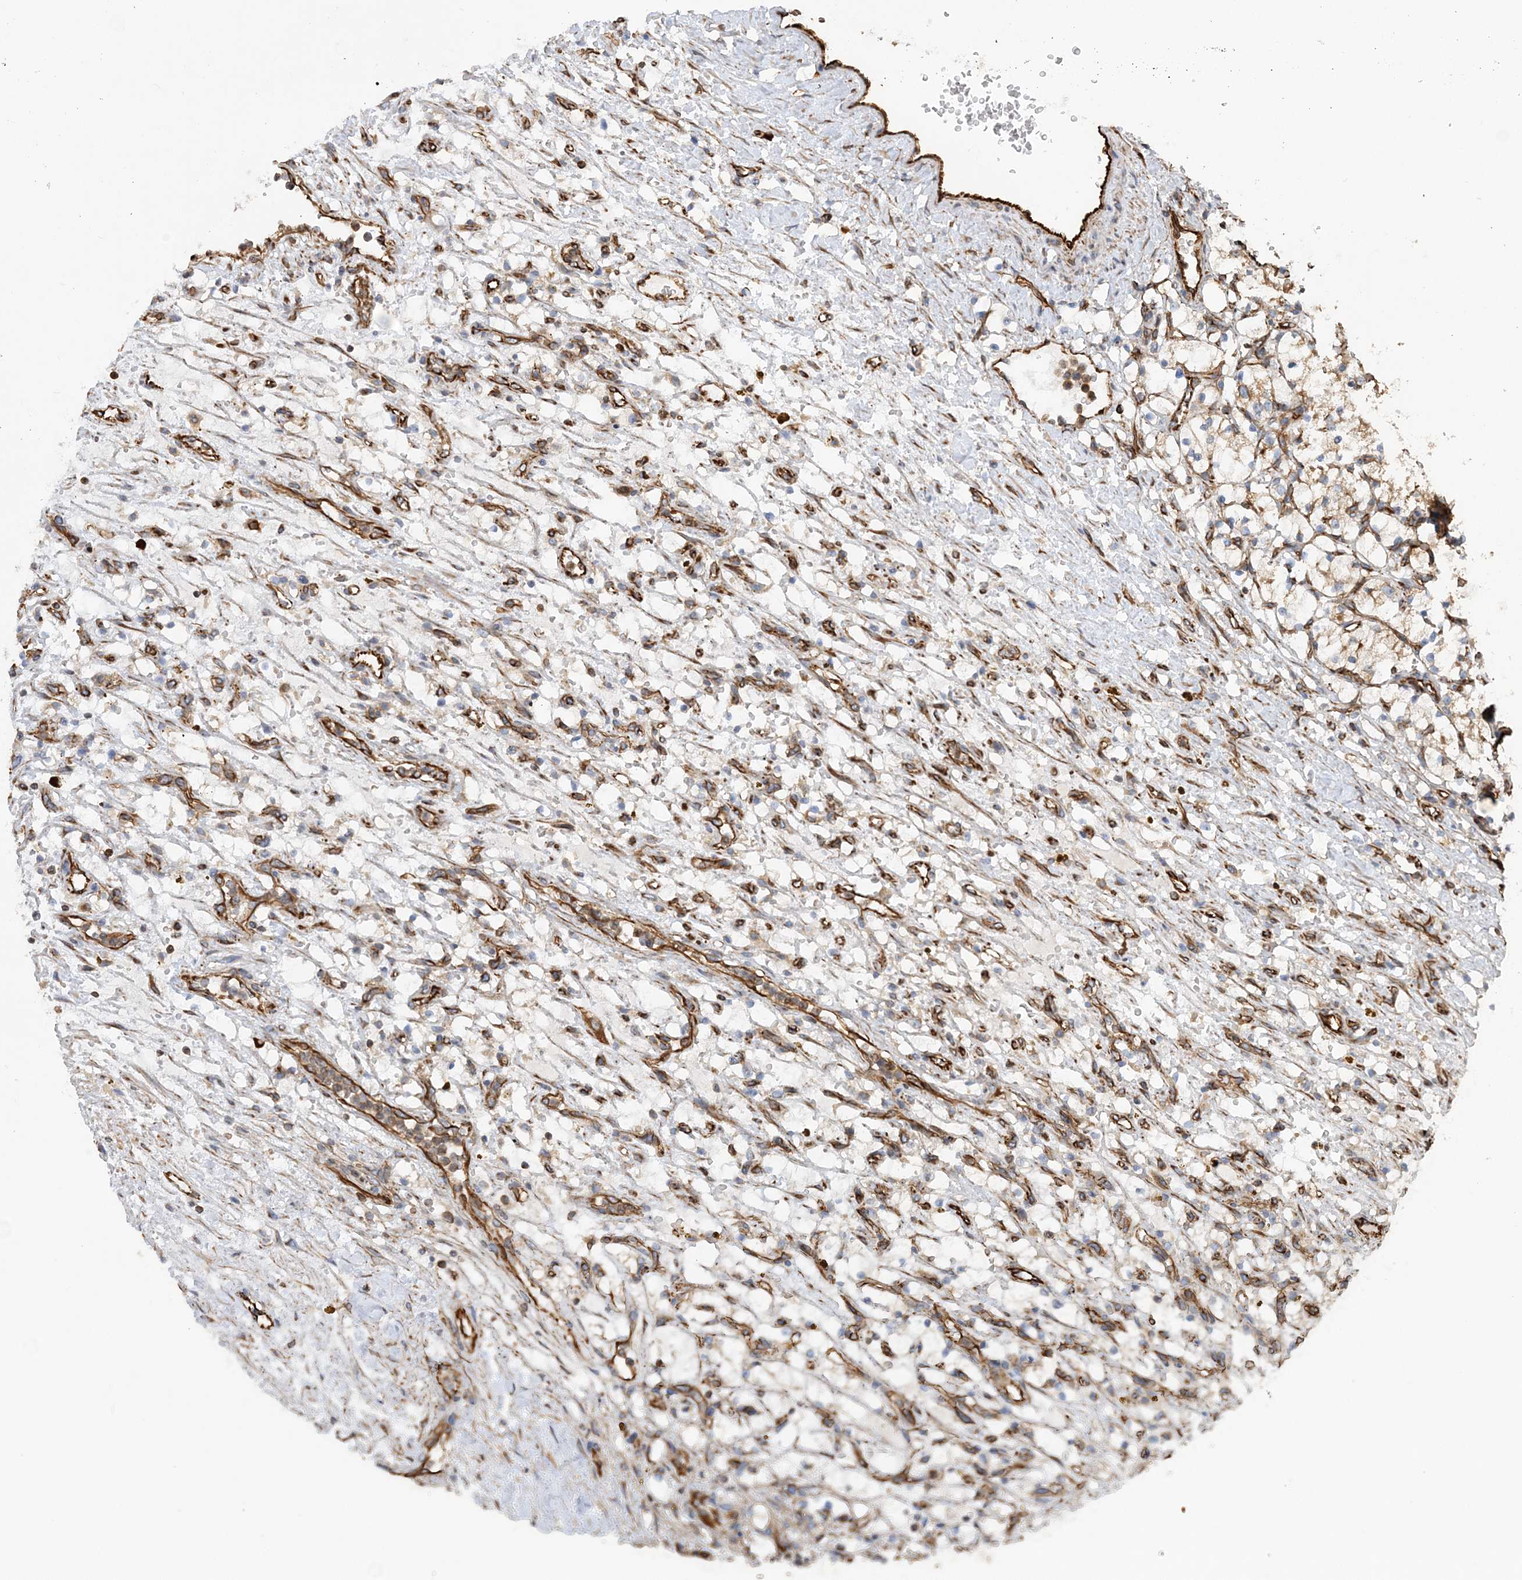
{"staining": {"intensity": "negative", "quantity": "none", "location": "none"}, "tissue": "renal cancer", "cell_type": "Tumor cells", "image_type": "cancer", "snomed": [{"axis": "morphology", "description": "Adenocarcinoma, NOS"}, {"axis": "topography", "description": "Kidney"}], "caption": "Protein analysis of renal adenocarcinoma displays no significant staining in tumor cells. The staining is performed using DAB (3,3'-diaminobenzidine) brown chromogen with nuclei counter-stained in using hematoxylin.", "gene": "FAM114A2", "patient": {"sex": "female", "age": 69}}